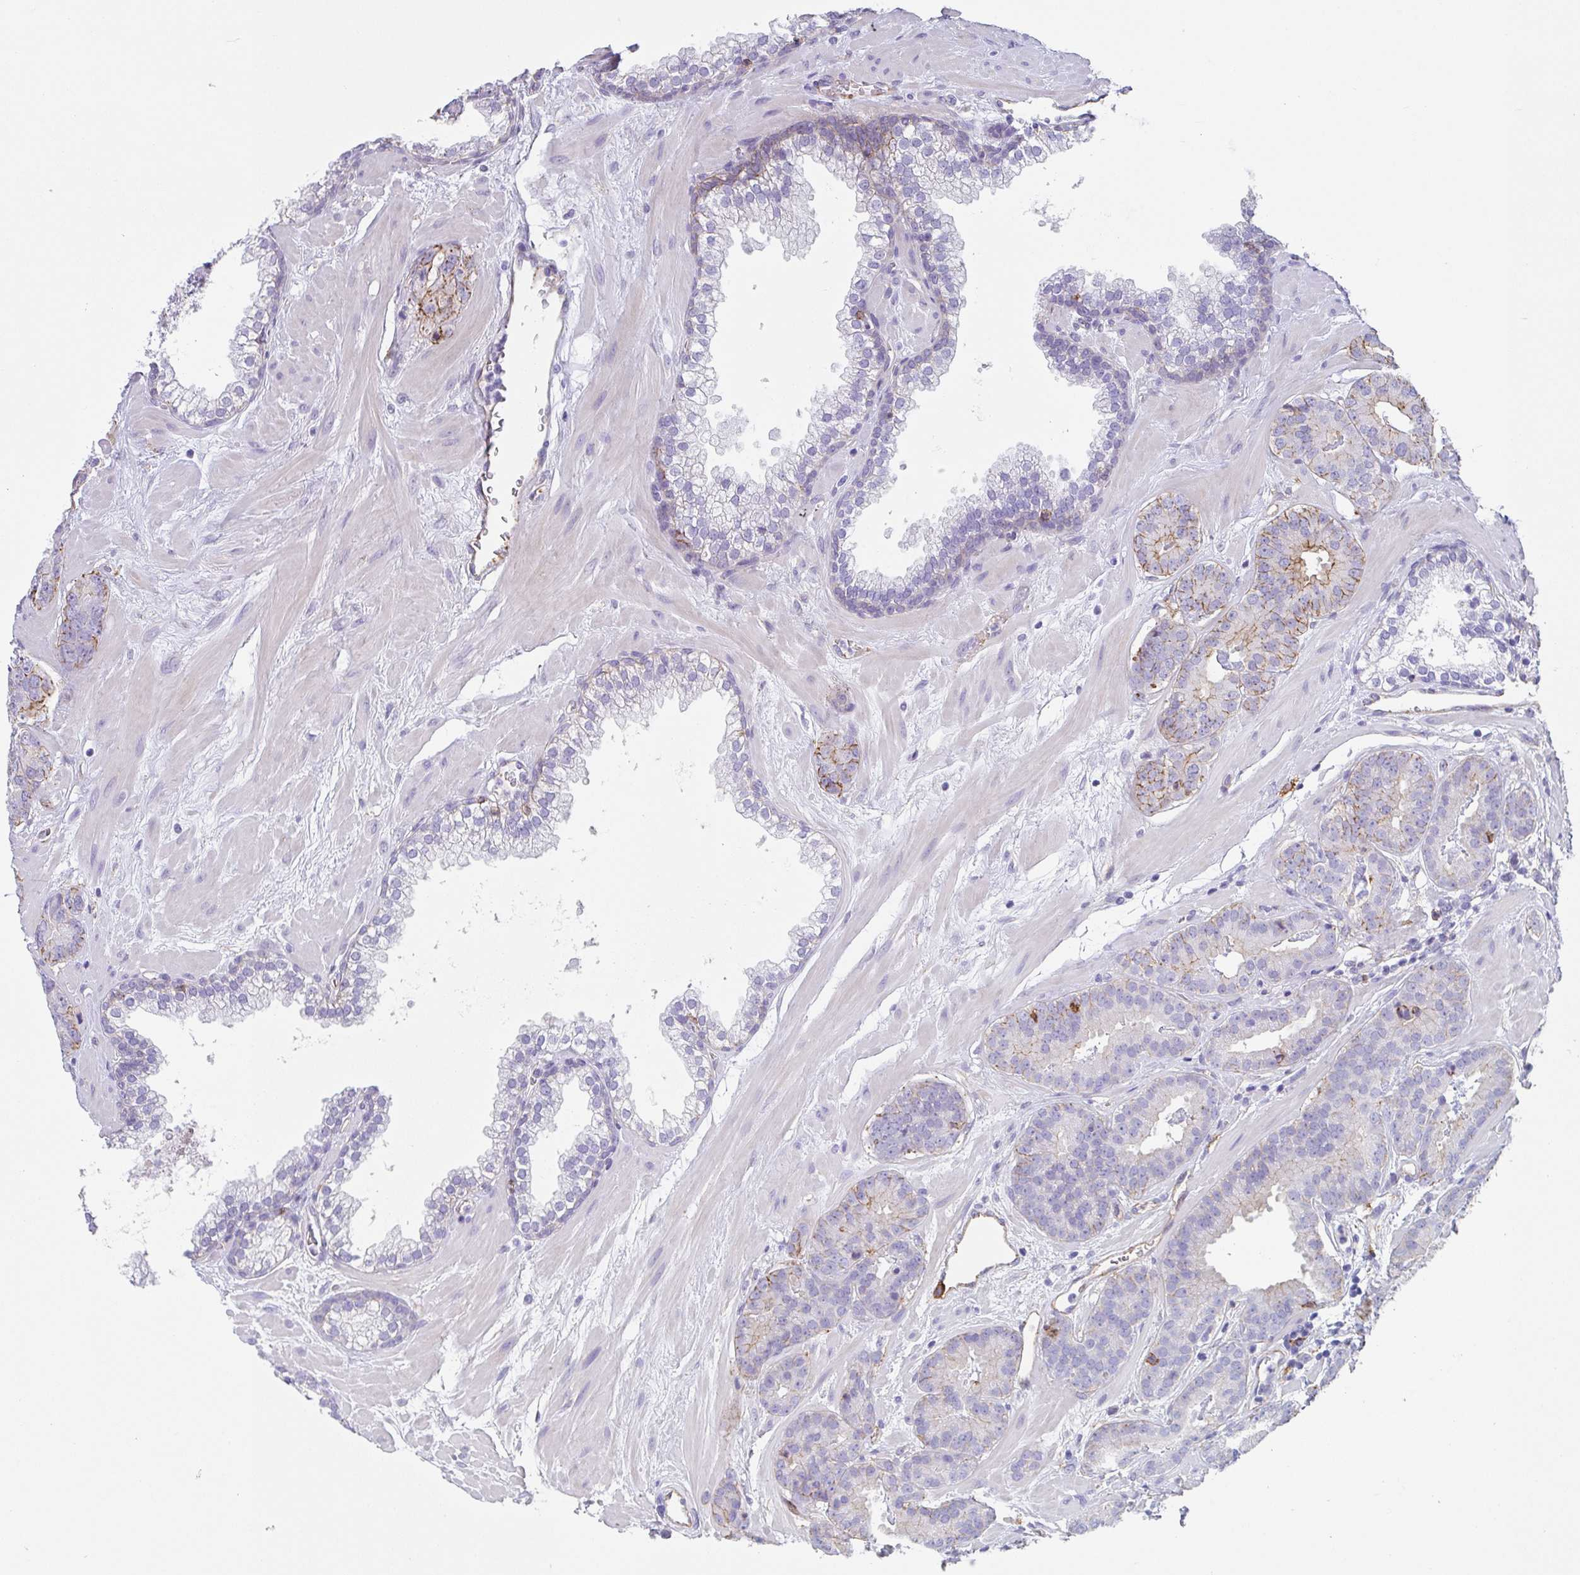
{"staining": {"intensity": "moderate", "quantity": "<25%", "location": "cytoplasmic/membranous"}, "tissue": "prostate cancer", "cell_type": "Tumor cells", "image_type": "cancer", "snomed": [{"axis": "morphology", "description": "Adenocarcinoma, Low grade"}, {"axis": "topography", "description": "Prostate"}], "caption": "The immunohistochemical stain labels moderate cytoplasmic/membranous positivity in tumor cells of prostate cancer (low-grade adenocarcinoma) tissue. (Brightfield microscopy of DAB IHC at high magnification).", "gene": "DBN1", "patient": {"sex": "male", "age": 62}}